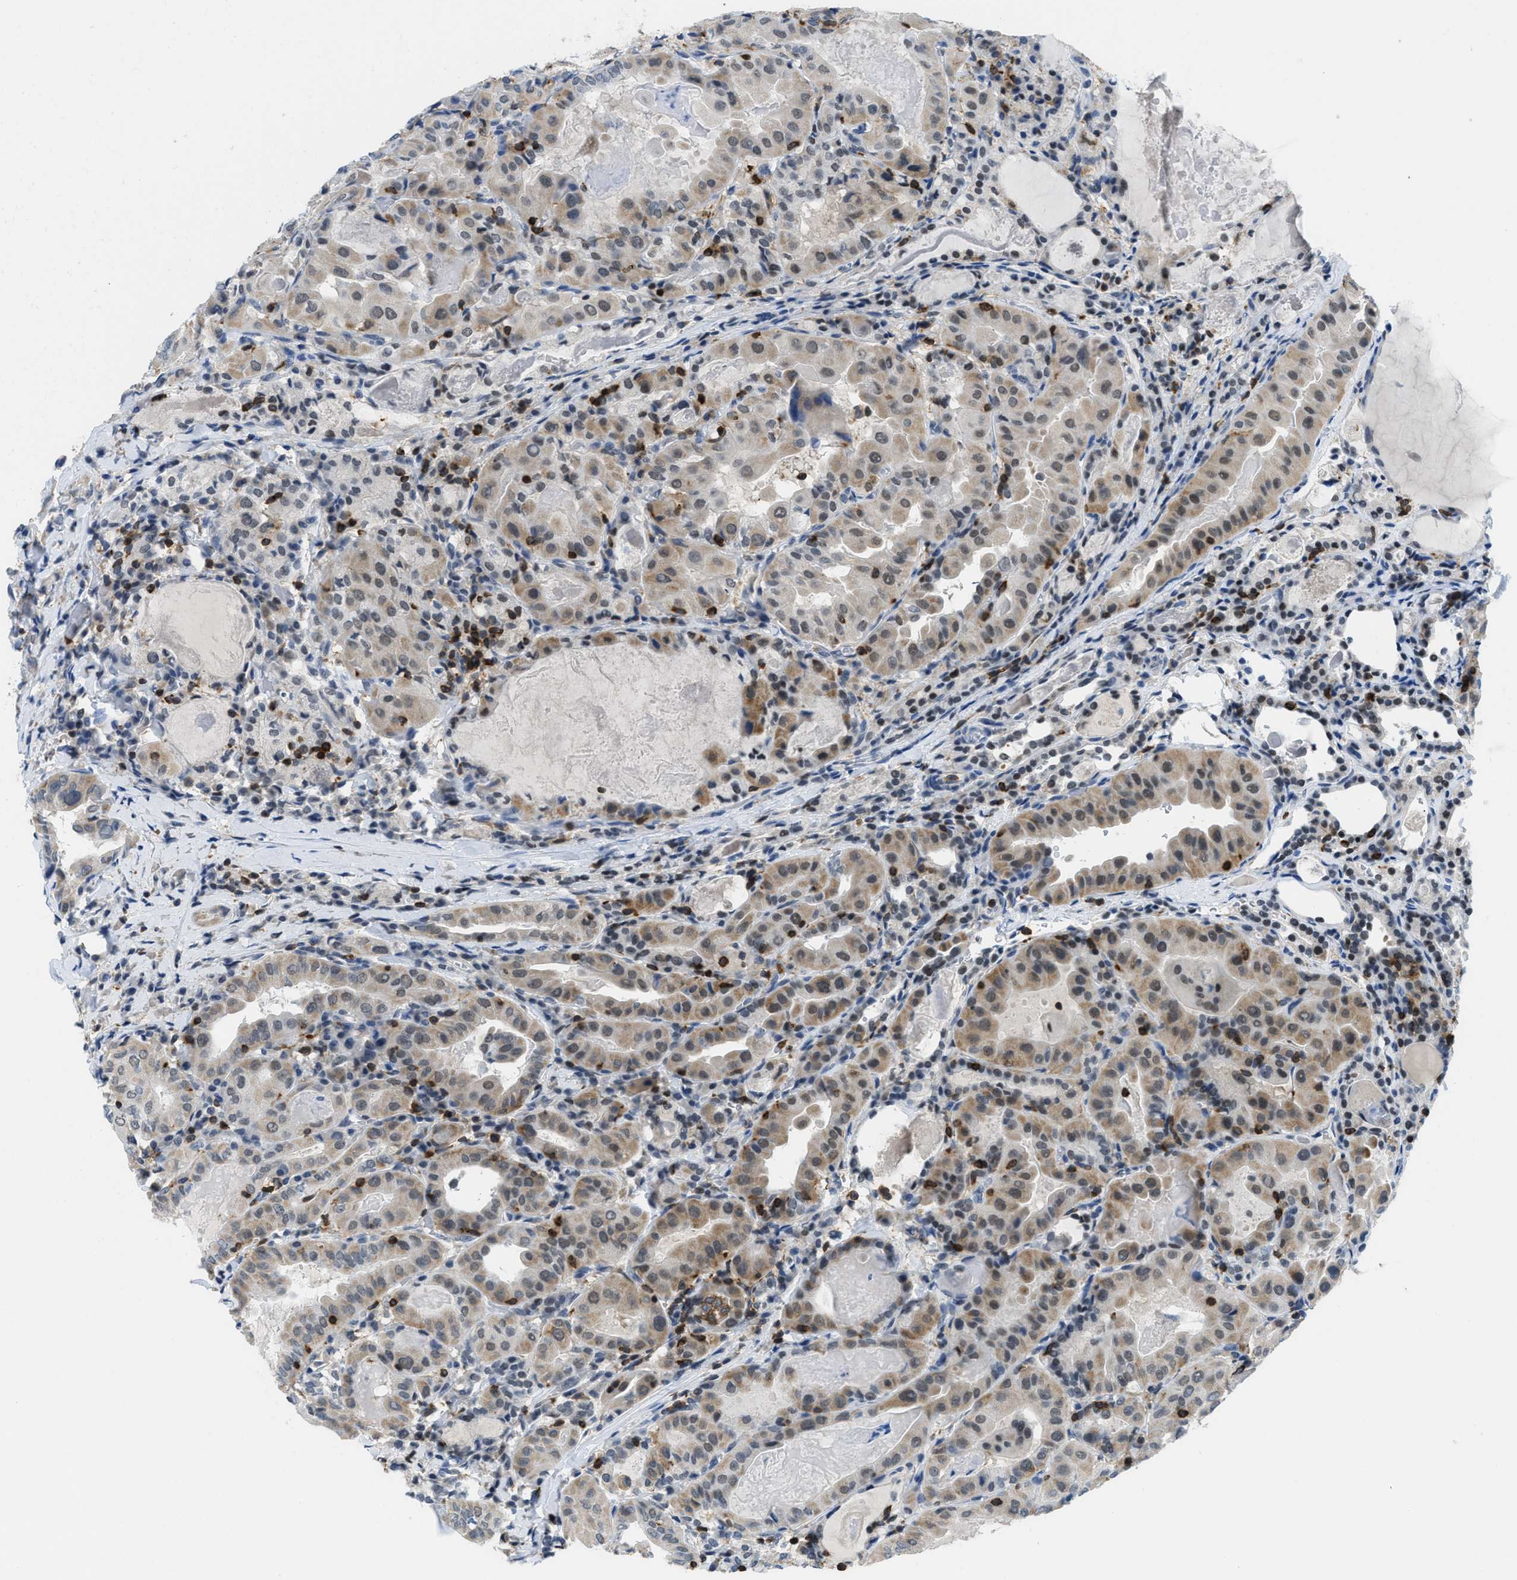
{"staining": {"intensity": "moderate", "quantity": "<25%", "location": "cytoplasmic/membranous"}, "tissue": "thyroid cancer", "cell_type": "Tumor cells", "image_type": "cancer", "snomed": [{"axis": "morphology", "description": "Papillary adenocarcinoma, NOS"}, {"axis": "topography", "description": "Thyroid gland"}], "caption": "Thyroid cancer (papillary adenocarcinoma) was stained to show a protein in brown. There is low levels of moderate cytoplasmic/membranous positivity in about <25% of tumor cells.", "gene": "FAM151A", "patient": {"sex": "female", "age": 42}}